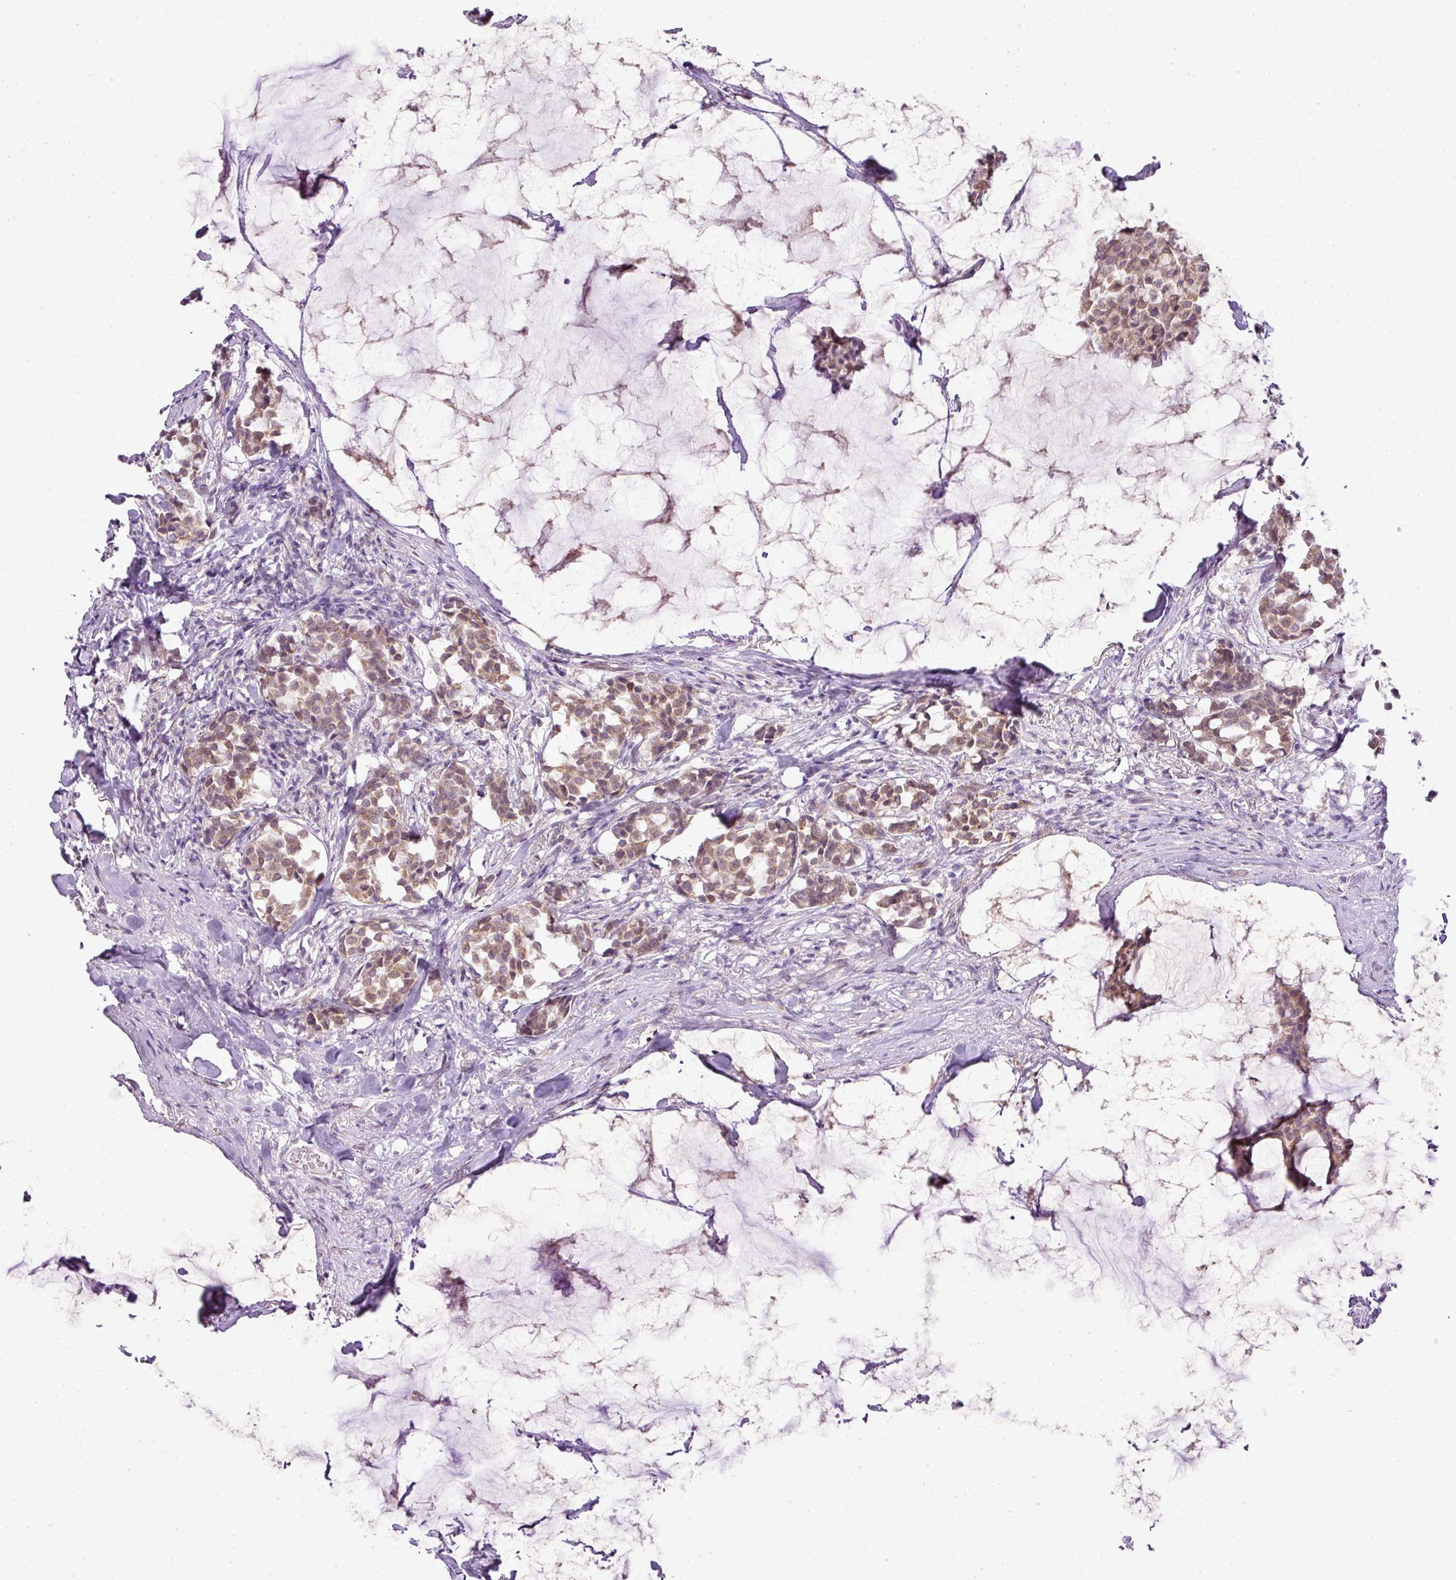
{"staining": {"intensity": "weak", "quantity": ">75%", "location": "cytoplasmic/membranous,nuclear"}, "tissue": "breast cancer", "cell_type": "Tumor cells", "image_type": "cancer", "snomed": [{"axis": "morphology", "description": "Duct carcinoma"}, {"axis": "topography", "description": "Breast"}], "caption": "This histopathology image exhibits IHC staining of breast cancer (infiltrating ductal carcinoma), with low weak cytoplasmic/membranous and nuclear staining in approximately >75% of tumor cells.", "gene": "COX18", "patient": {"sex": "female", "age": 93}}